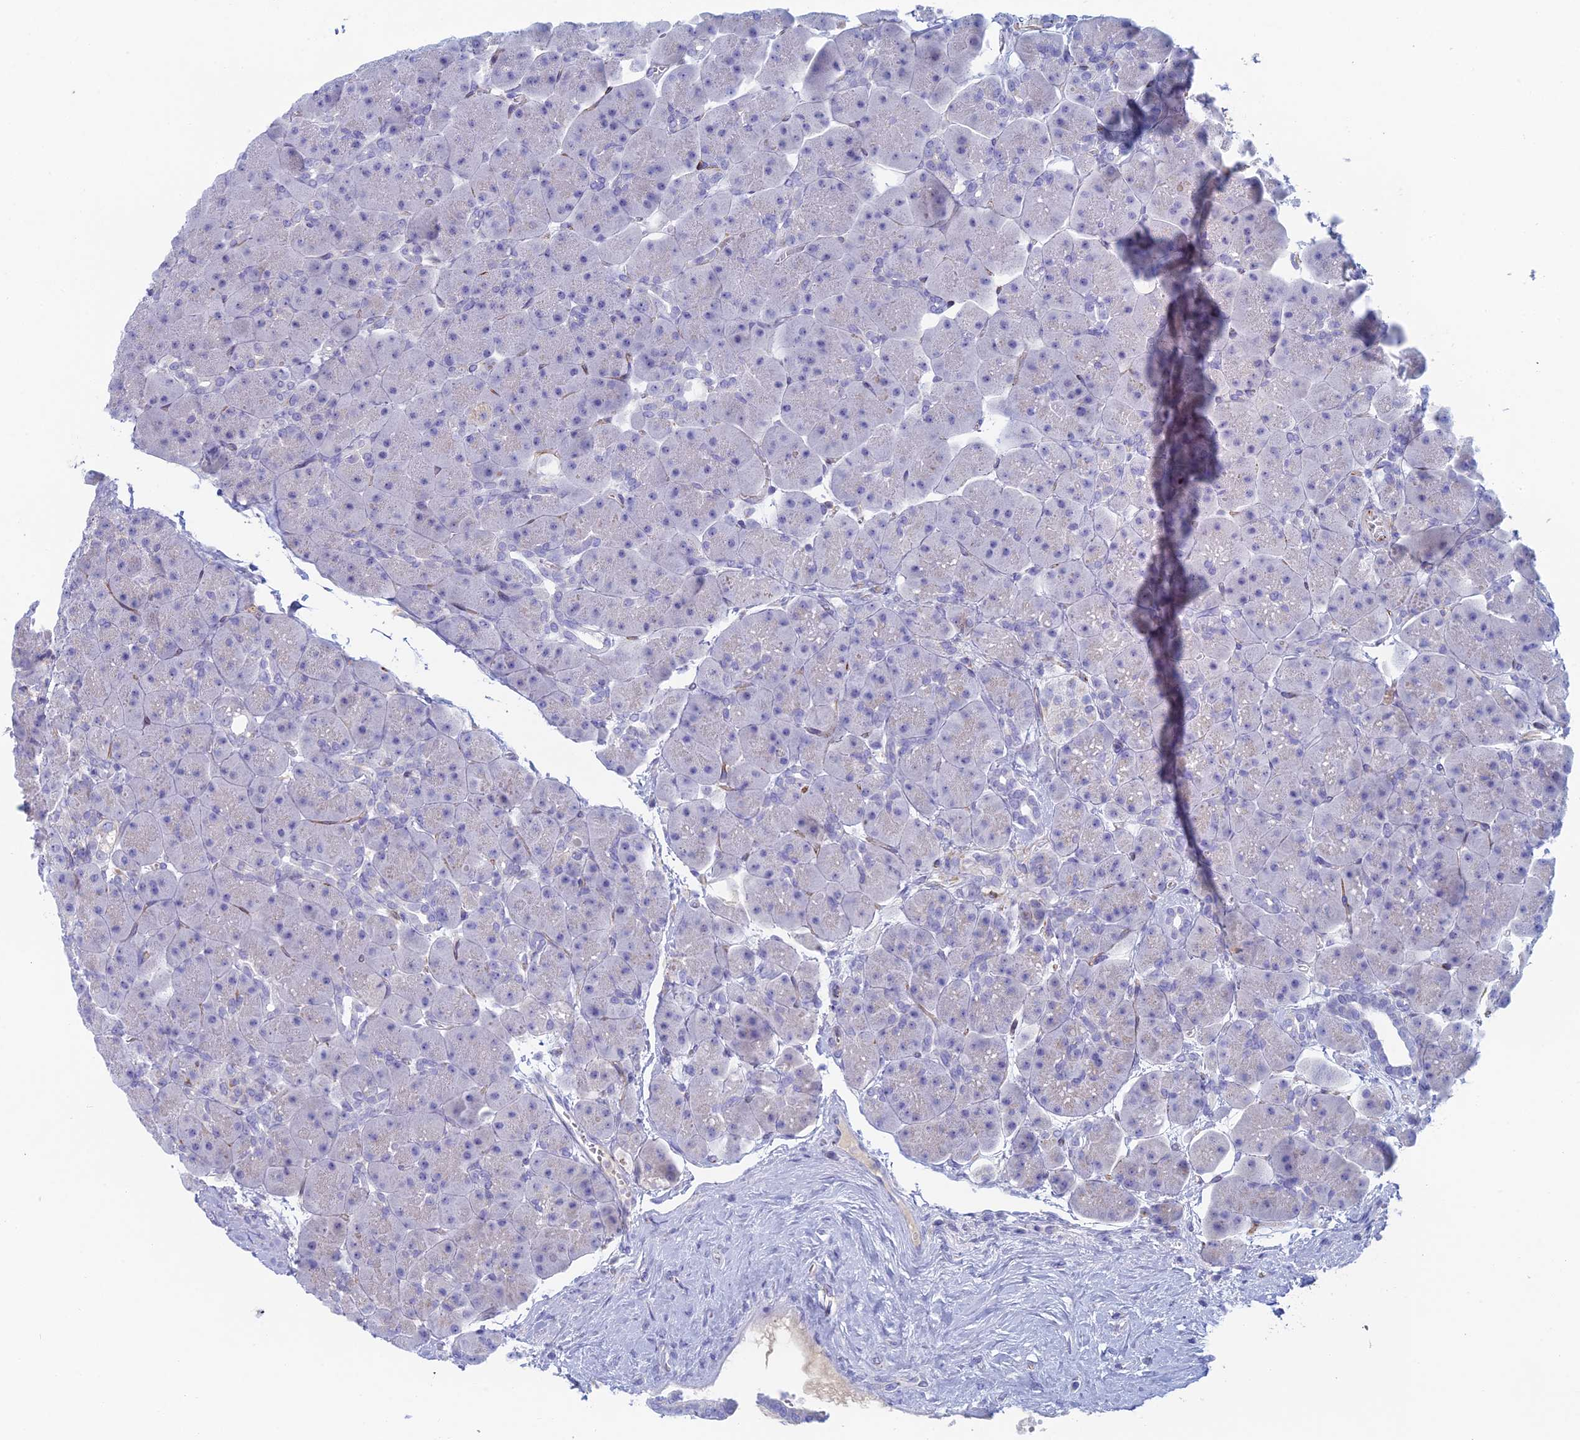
{"staining": {"intensity": "negative", "quantity": "none", "location": "none"}, "tissue": "pancreas", "cell_type": "Exocrine glandular cells", "image_type": "normal", "snomed": [{"axis": "morphology", "description": "Normal tissue, NOS"}, {"axis": "topography", "description": "Pancreas"}], "caption": "Image shows no significant protein expression in exocrine glandular cells of benign pancreas.", "gene": "FERD3L", "patient": {"sex": "male", "age": 66}}